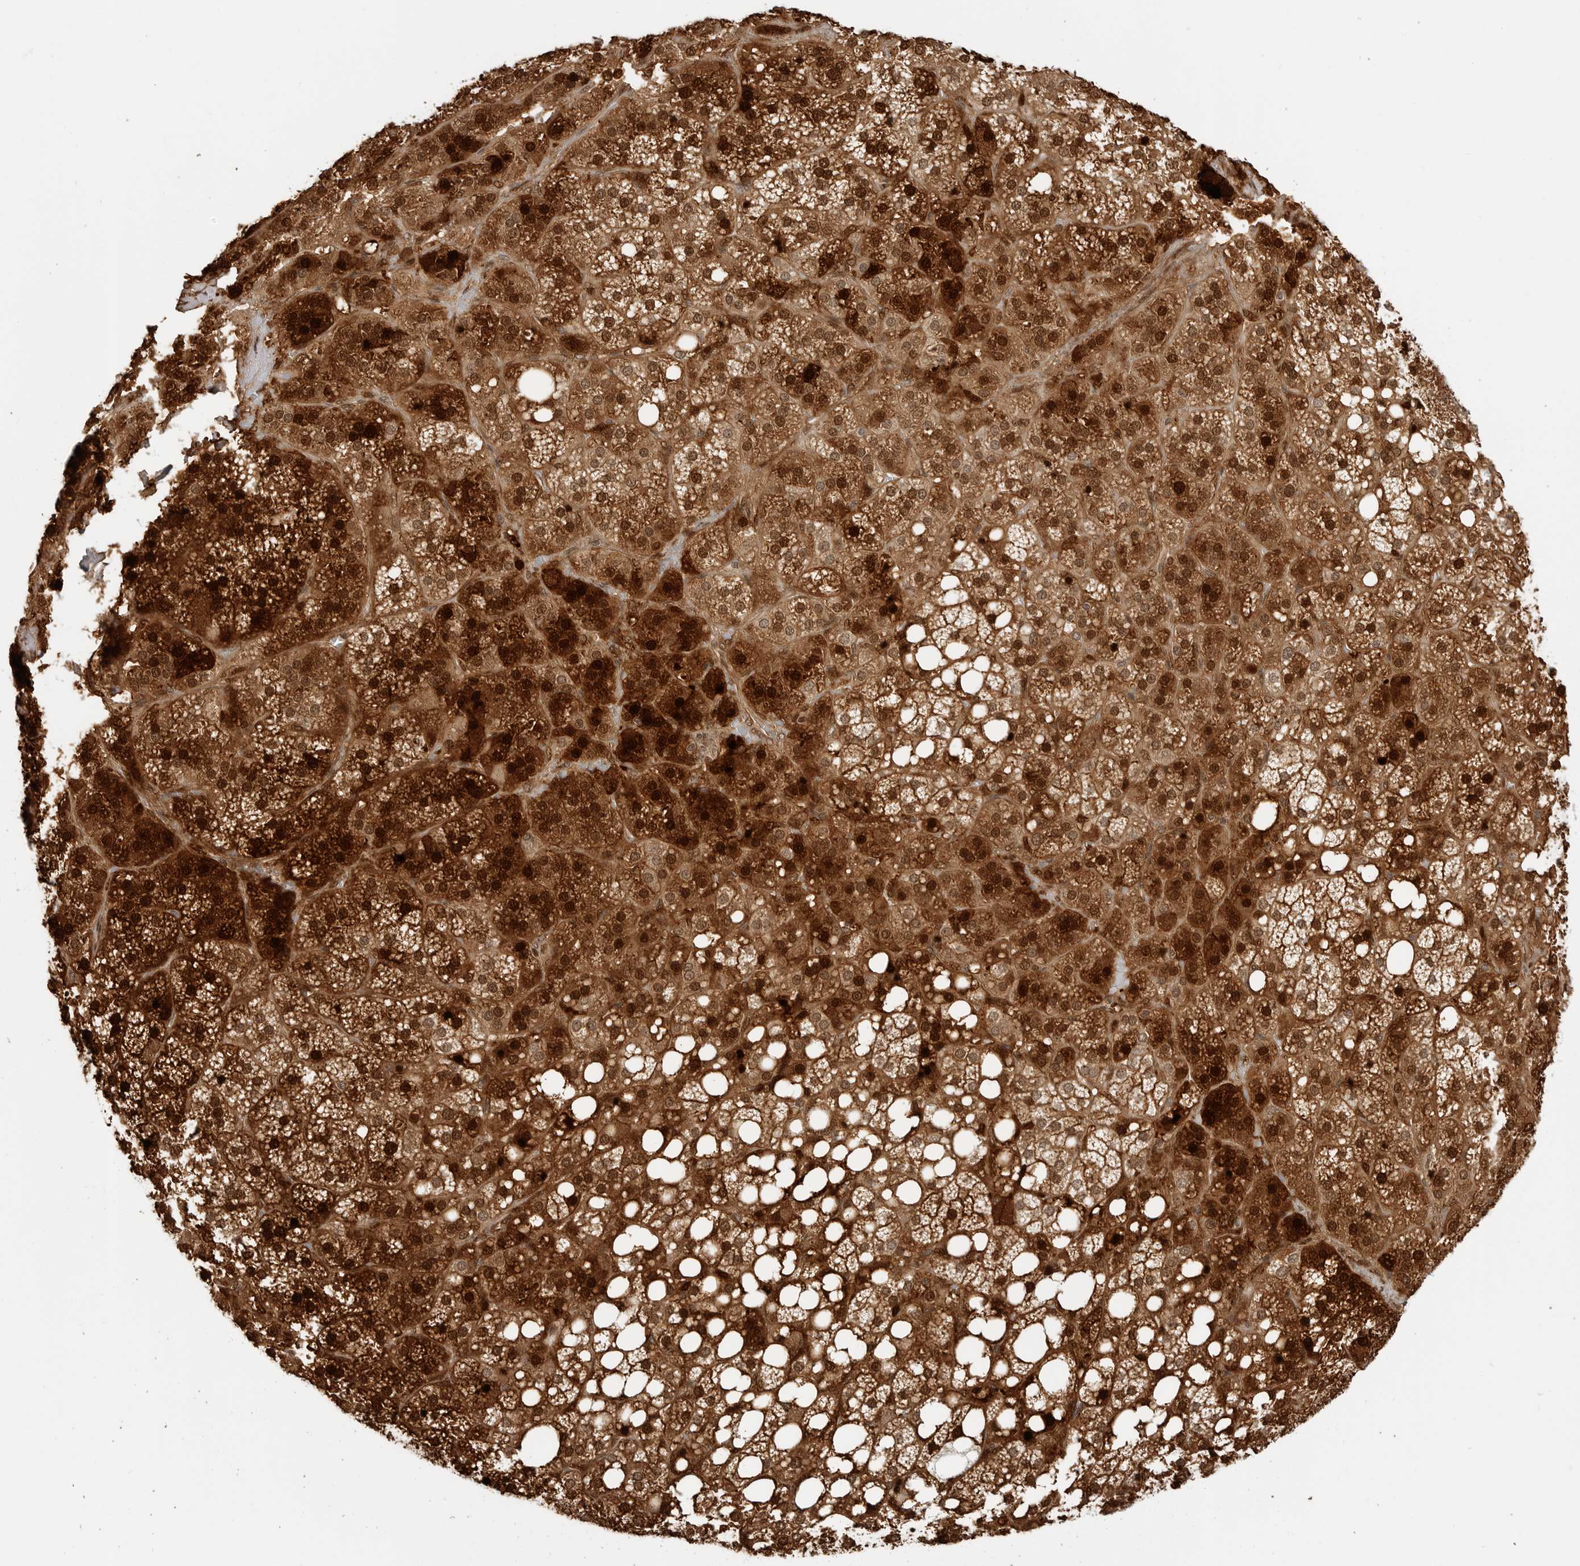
{"staining": {"intensity": "strong", "quantity": ">75%", "location": "cytoplasmic/membranous,nuclear"}, "tissue": "adrenal gland", "cell_type": "Glandular cells", "image_type": "normal", "snomed": [{"axis": "morphology", "description": "Normal tissue, NOS"}, {"axis": "topography", "description": "Adrenal gland"}], "caption": "Benign adrenal gland reveals strong cytoplasmic/membranous,nuclear positivity in about >75% of glandular cells.", "gene": "BMP2K", "patient": {"sex": "female", "age": 59}}